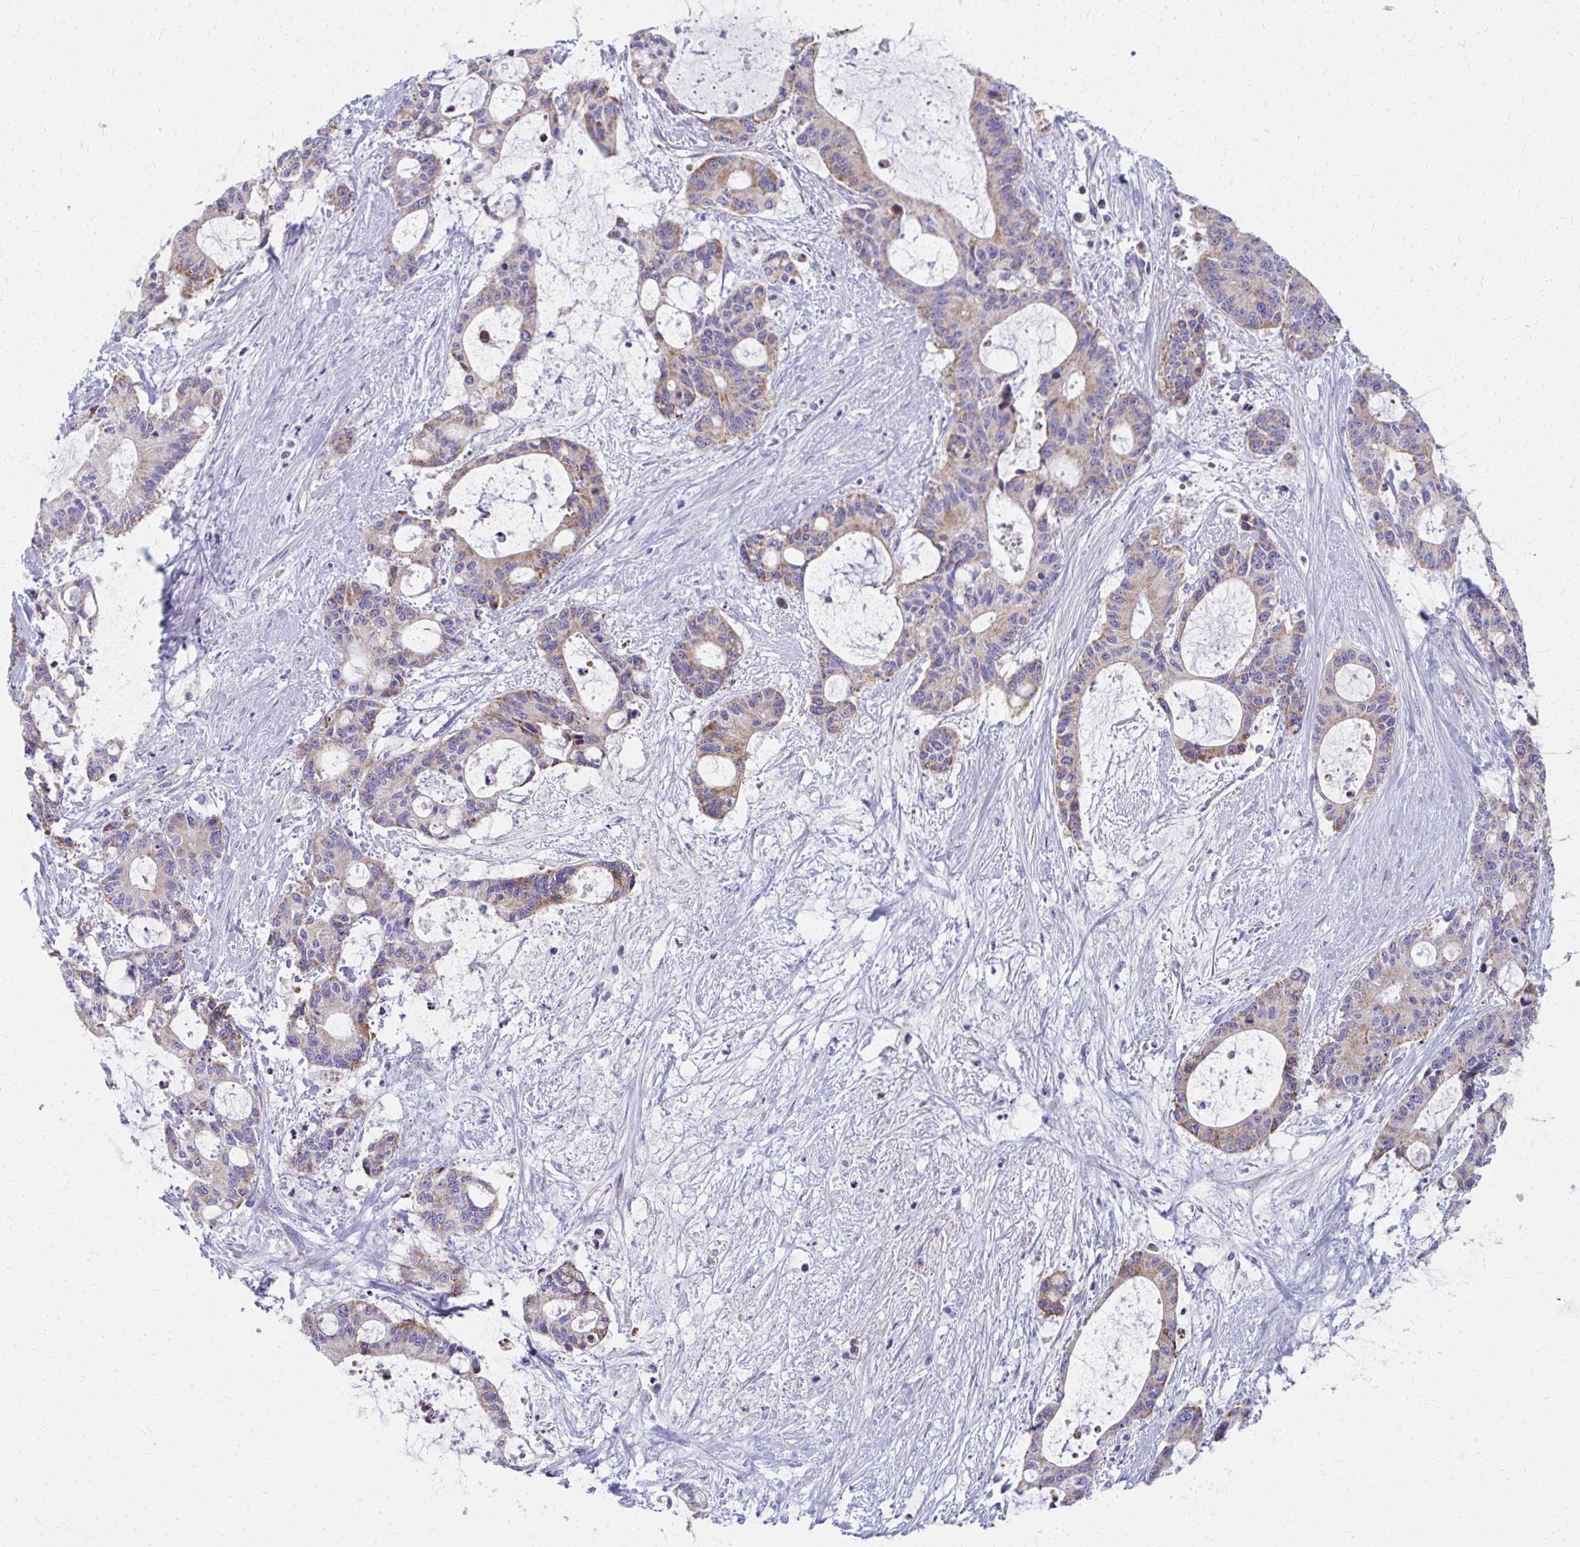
{"staining": {"intensity": "weak", "quantity": "25%-75%", "location": "cytoplasmic/membranous"}, "tissue": "liver cancer", "cell_type": "Tumor cells", "image_type": "cancer", "snomed": [{"axis": "morphology", "description": "Normal tissue, NOS"}, {"axis": "morphology", "description": "Cholangiocarcinoma"}, {"axis": "topography", "description": "Liver"}, {"axis": "topography", "description": "Peripheral nerve tissue"}], "caption": "DAB immunohistochemical staining of liver cancer (cholangiocarcinoma) demonstrates weak cytoplasmic/membranous protein positivity in approximately 25%-75% of tumor cells. (IHC, brightfield microscopy, high magnification).", "gene": "IL37", "patient": {"sex": "female", "age": 73}}